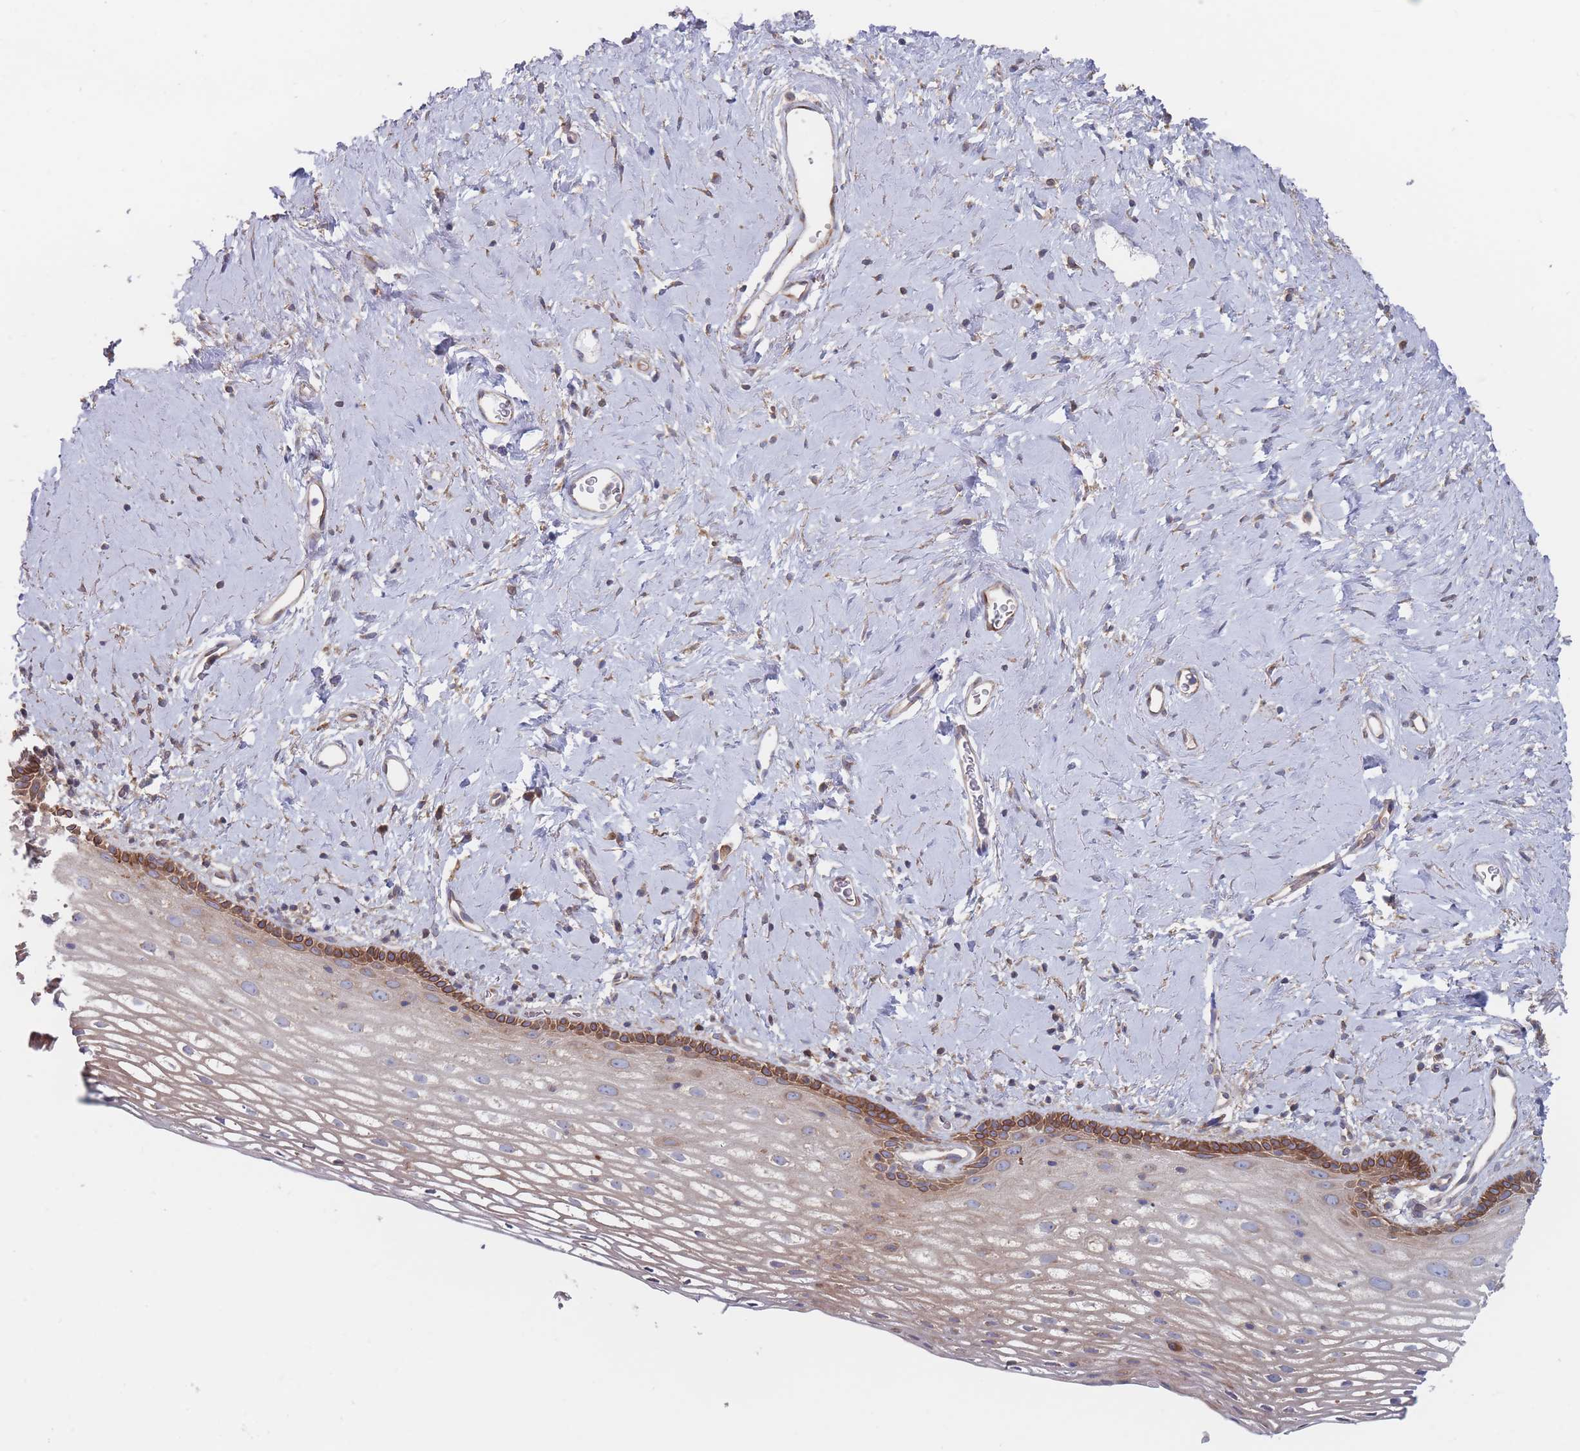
{"staining": {"intensity": "moderate", "quantity": "<25%", "location": "cytoplasmic/membranous"}, "tissue": "vagina", "cell_type": "Squamous epithelial cells", "image_type": "normal", "snomed": [{"axis": "morphology", "description": "Normal tissue, NOS"}, {"axis": "morphology", "description": "Adenocarcinoma, NOS"}, {"axis": "topography", "description": "Rectum"}, {"axis": "topography", "description": "Vagina"}], "caption": "Protein analysis of normal vagina demonstrates moderate cytoplasmic/membranous expression in about <25% of squamous epithelial cells.", "gene": "KDSR", "patient": {"sex": "female", "age": 71}}